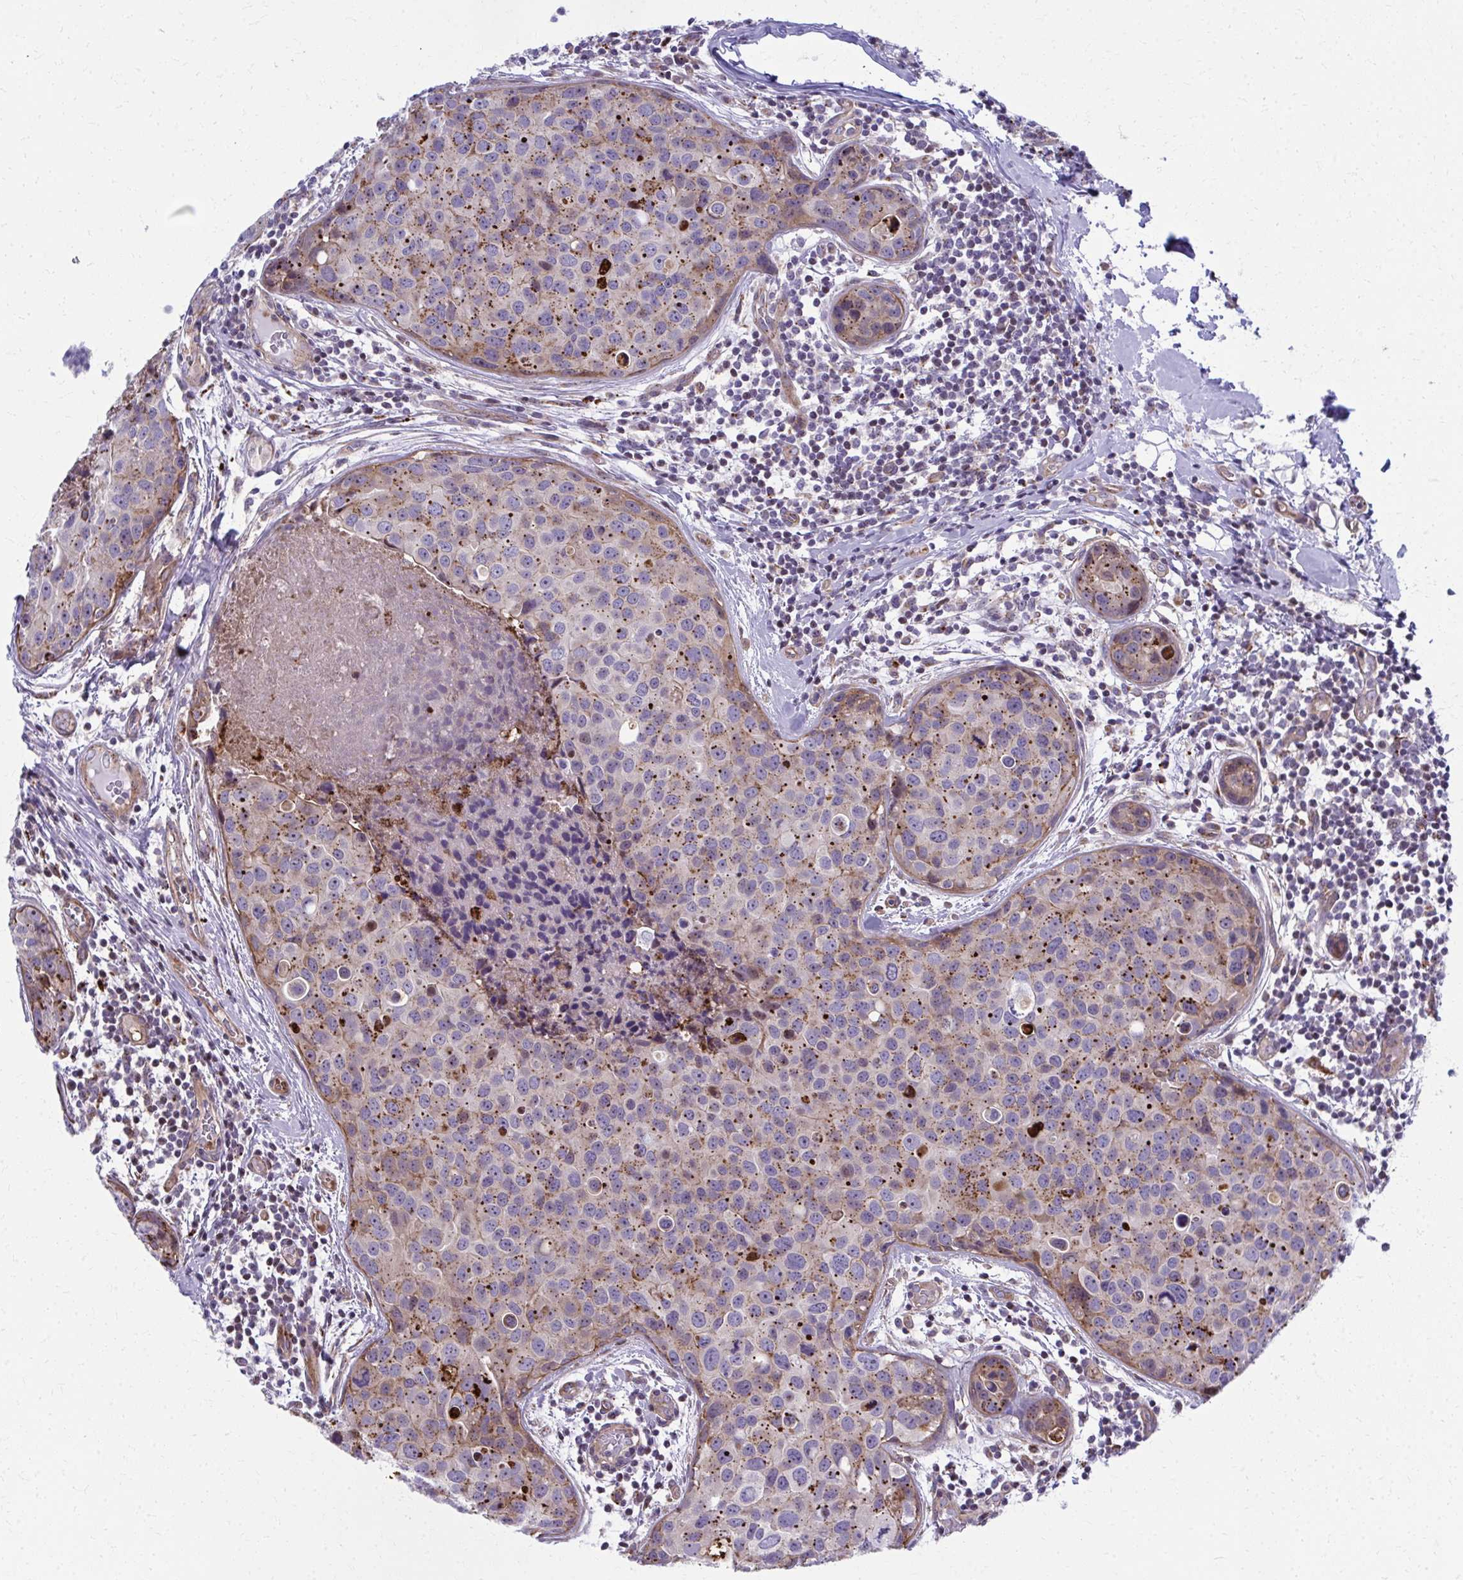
{"staining": {"intensity": "moderate", "quantity": ">75%", "location": "cytoplasmic/membranous"}, "tissue": "breast cancer", "cell_type": "Tumor cells", "image_type": "cancer", "snomed": [{"axis": "morphology", "description": "Duct carcinoma"}, {"axis": "topography", "description": "Breast"}], "caption": "Protein analysis of breast cancer (infiltrating ductal carcinoma) tissue demonstrates moderate cytoplasmic/membranous expression in about >75% of tumor cells. Nuclei are stained in blue.", "gene": "LRRC4B", "patient": {"sex": "female", "age": 24}}